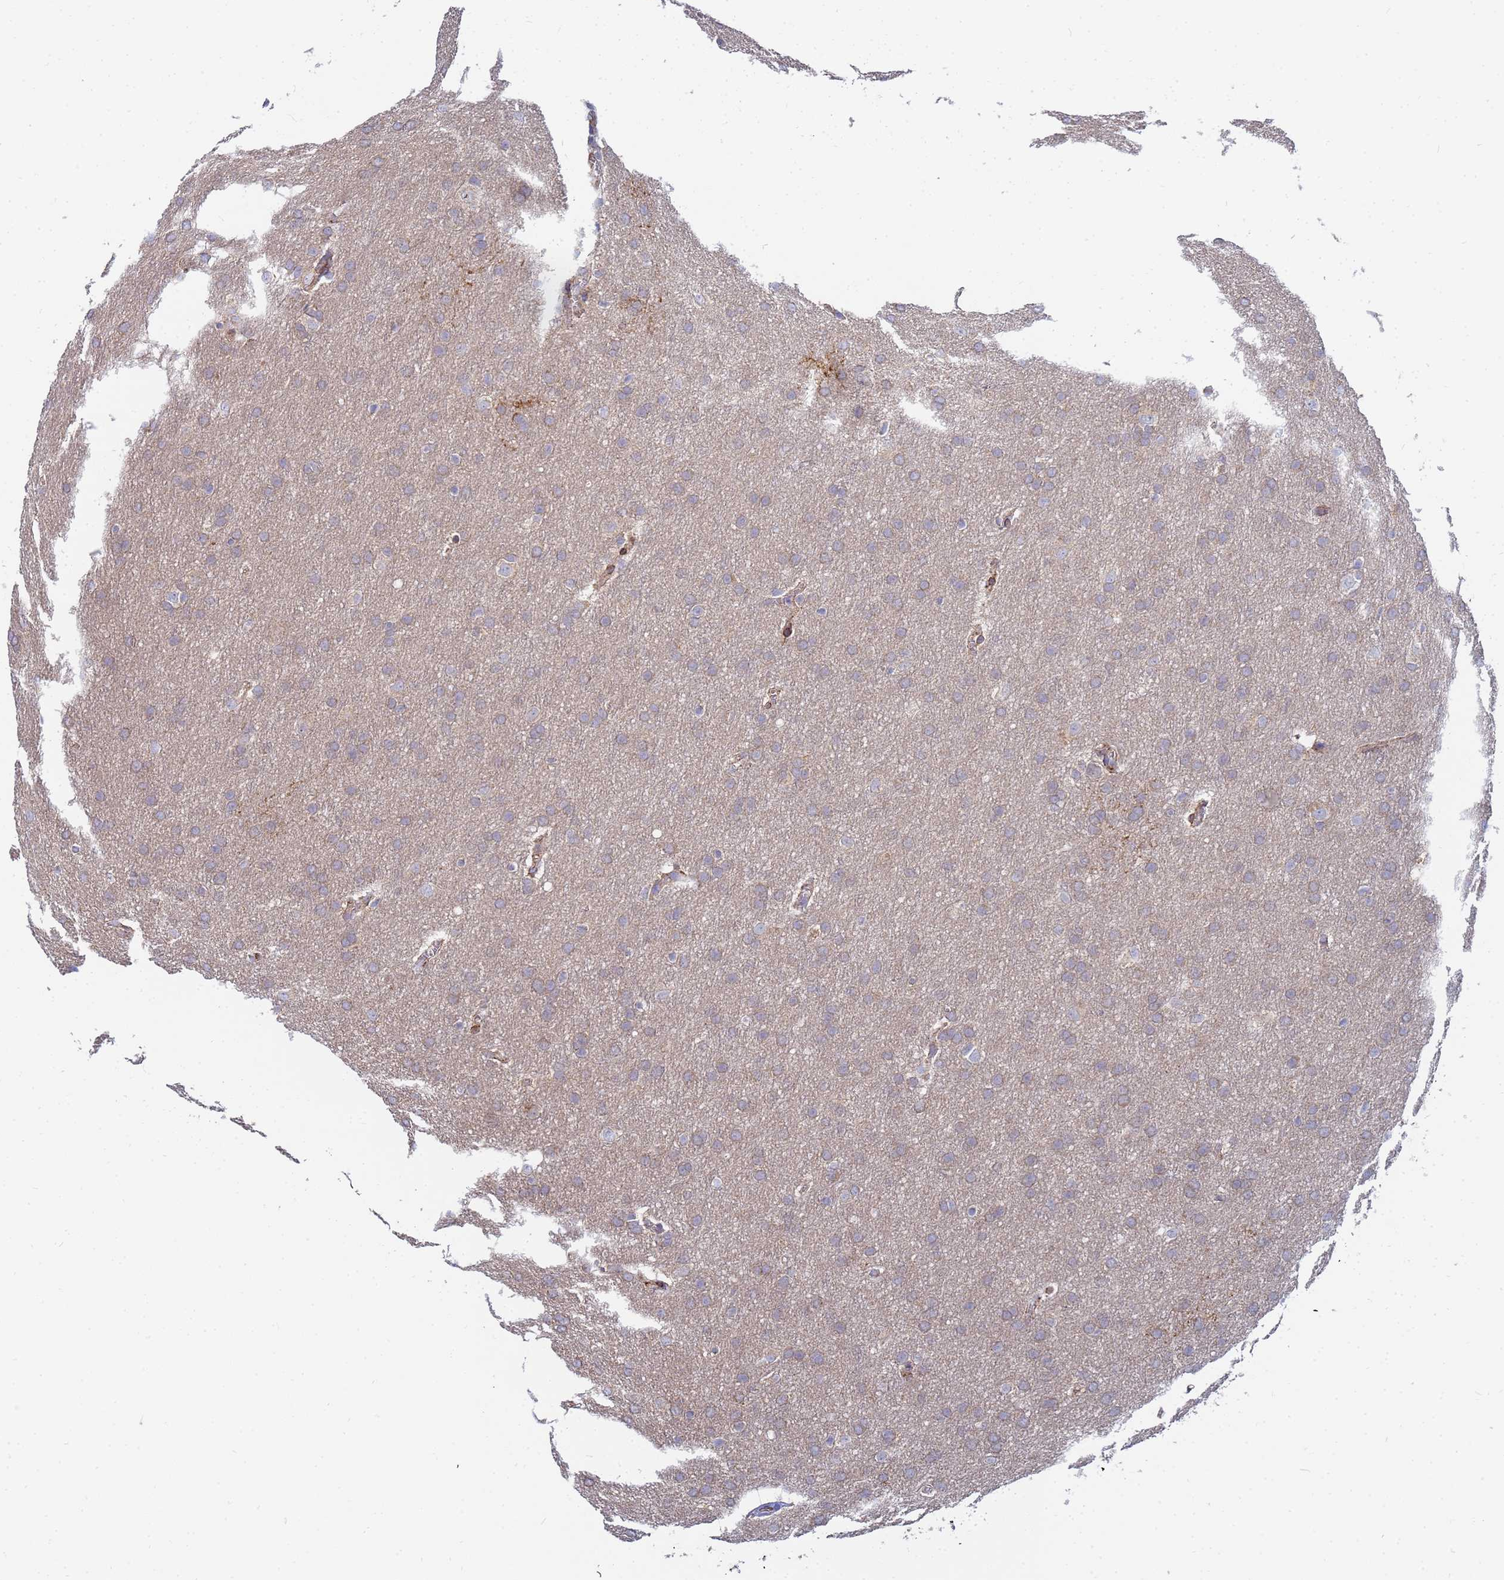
{"staining": {"intensity": "weak", "quantity": "<25%", "location": "cytoplasmic/membranous"}, "tissue": "glioma", "cell_type": "Tumor cells", "image_type": "cancer", "snomed": [{"axis": "morphology", "description": "Glioma, malignant, Low grade"}, {"axis": "topography", "description": "Brain"}], "caption": "Immunohistochemistry (IHC) micrograph of neoplastic tissue: human malignant glioma (low-grade) stained with DAB reveals no significant protein staining in tumor cells.", "gene": "C5orf34", "patient": {"sex": "female", "age": 32}}